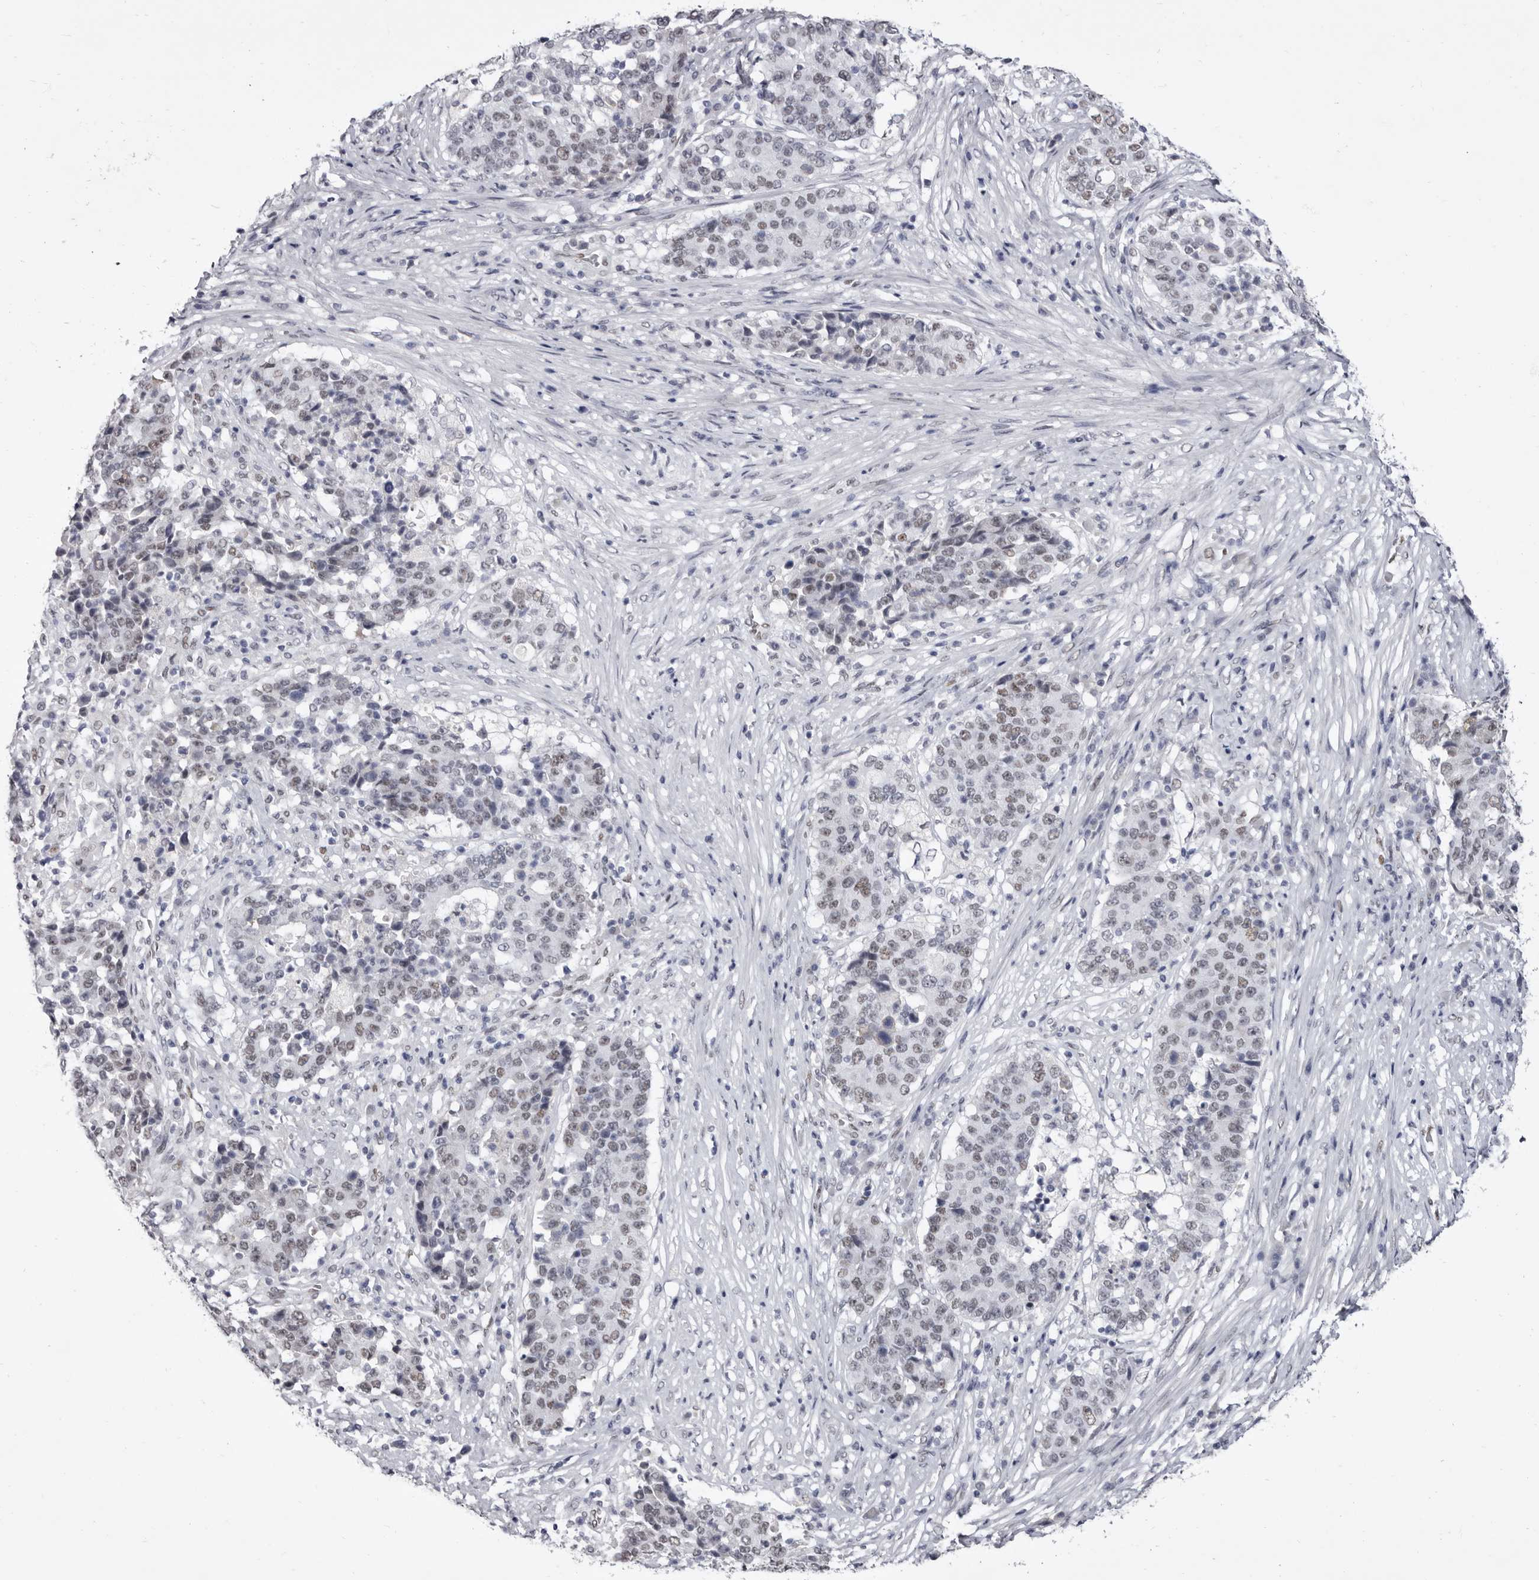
{"staining": {"intensity": "weak", "quantity": "<25%", "location": "nuclear"}, "tissue": "stomach cancer", "cell_type": "Tumor cells", "image_type": "cancer", "snomed": [{"axis": "morphology", "description": "Adenocarcinoma, NOS"}, {"axis": "topography", "description": "Stomach"}], "caption": "A high-resolution histopathology image shows IHC staining of adenocarcinoma (stomach), which displays no significant positivity in tumor cells.", "gene": "ZNF326", "patient": {"sex": "male", "age": 59}}